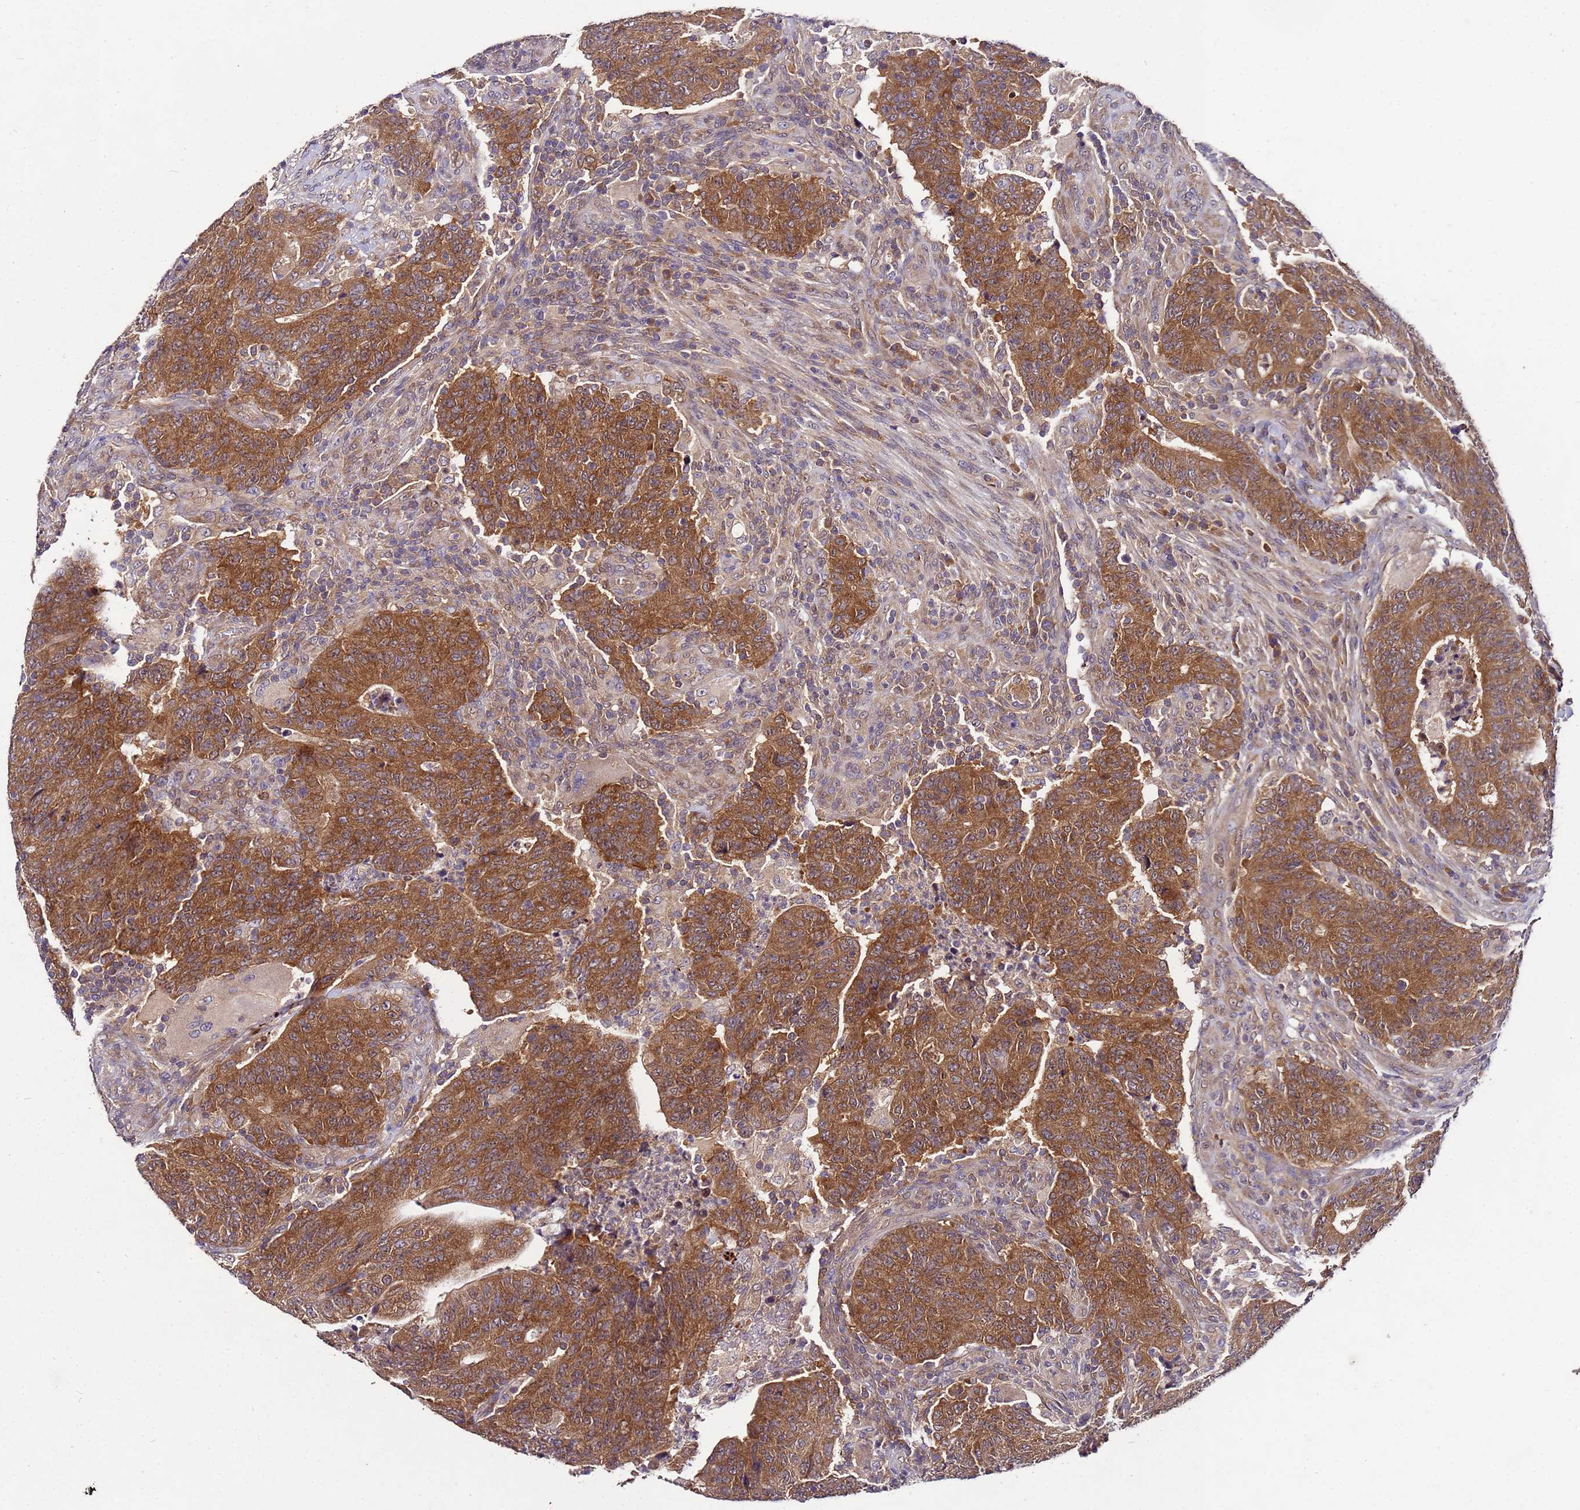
{"staining": {"intensity": "strong", "quantity": ">75%", "location": "cytoplasmic/membranous"}, "tissue": "colorectal cancer", "cell_type": "Tumor cells", "image_type": "cancer", "snomed": [{"axis": "morphology", "description": "Adenocarcinoma, NOS"}, {"axis": "topography", "description": "Colon"}], "caption": "Colorectal cancer (adenocarcinoma) stained for a protein exhibits strong cytoplasmic/membranous positivity in tumor cells. Using DAB (brown) and hematoxylin (blue) stains, captured at high magnification using brightfield microscopy.", "gene": "GSPT2", "patient": {"sex": "female", "age": 75}}